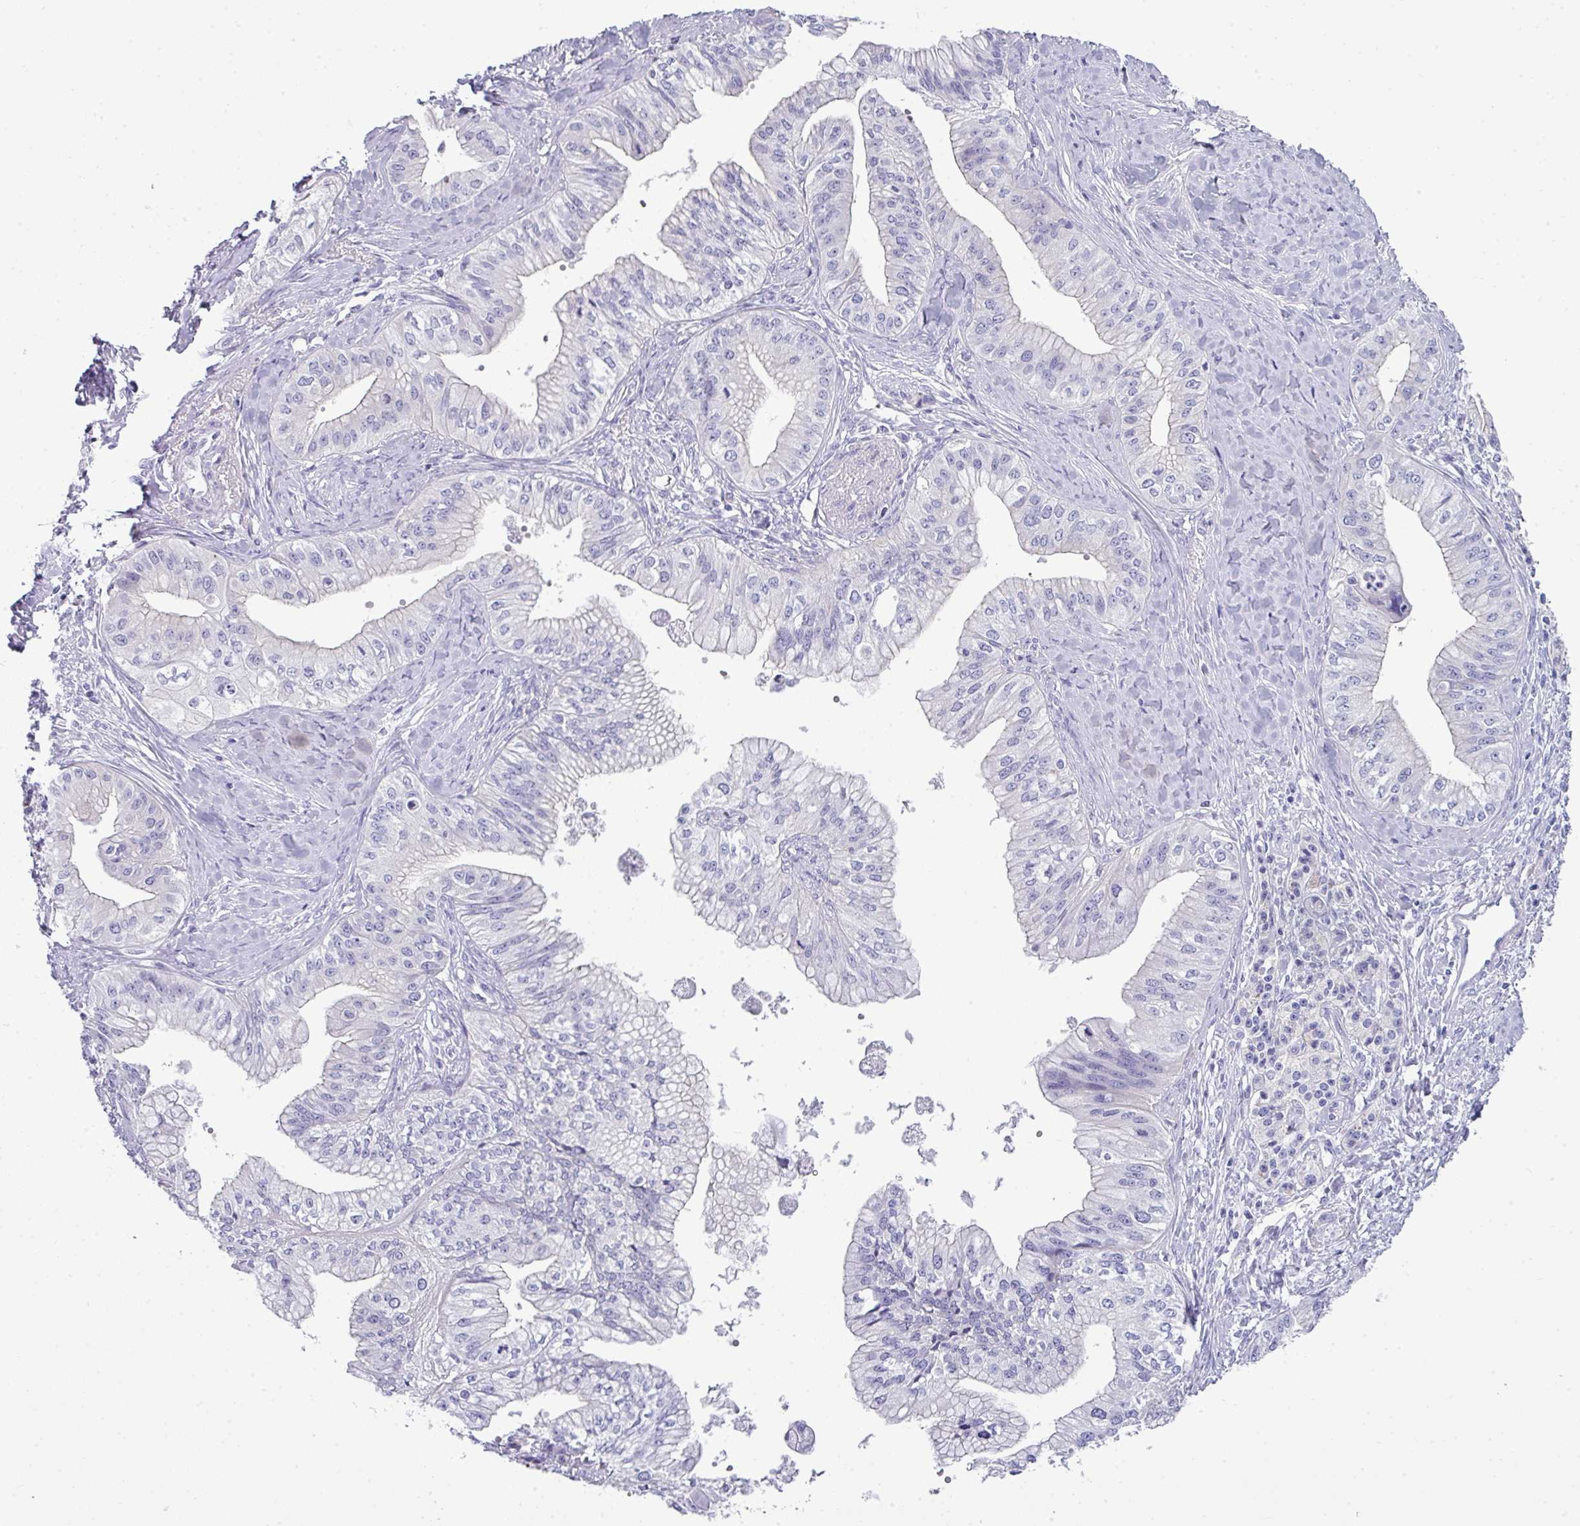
{"staining": {"intensity": "negative", "quantity": "none", "location": "none"}, "tissue": "pancreatic cancer", "cell_type": "Tumor cells", "image_type": "cancer", "snomed": [{"axis": "morphology", "description": "Adenocarcinoma, NOS"}, {"axis": "topography", "description": "Pancreas"}], "caption": "The histopathology image demonstrates no staining of tumor cells in pancreatic cancer. Brightfield microscopy of IHC stained with DAB (brown) and hematoxylin (blue), captured at high magnification.", "gene": "ABCC5", "patient": {"sex": "male", "age": 71}}